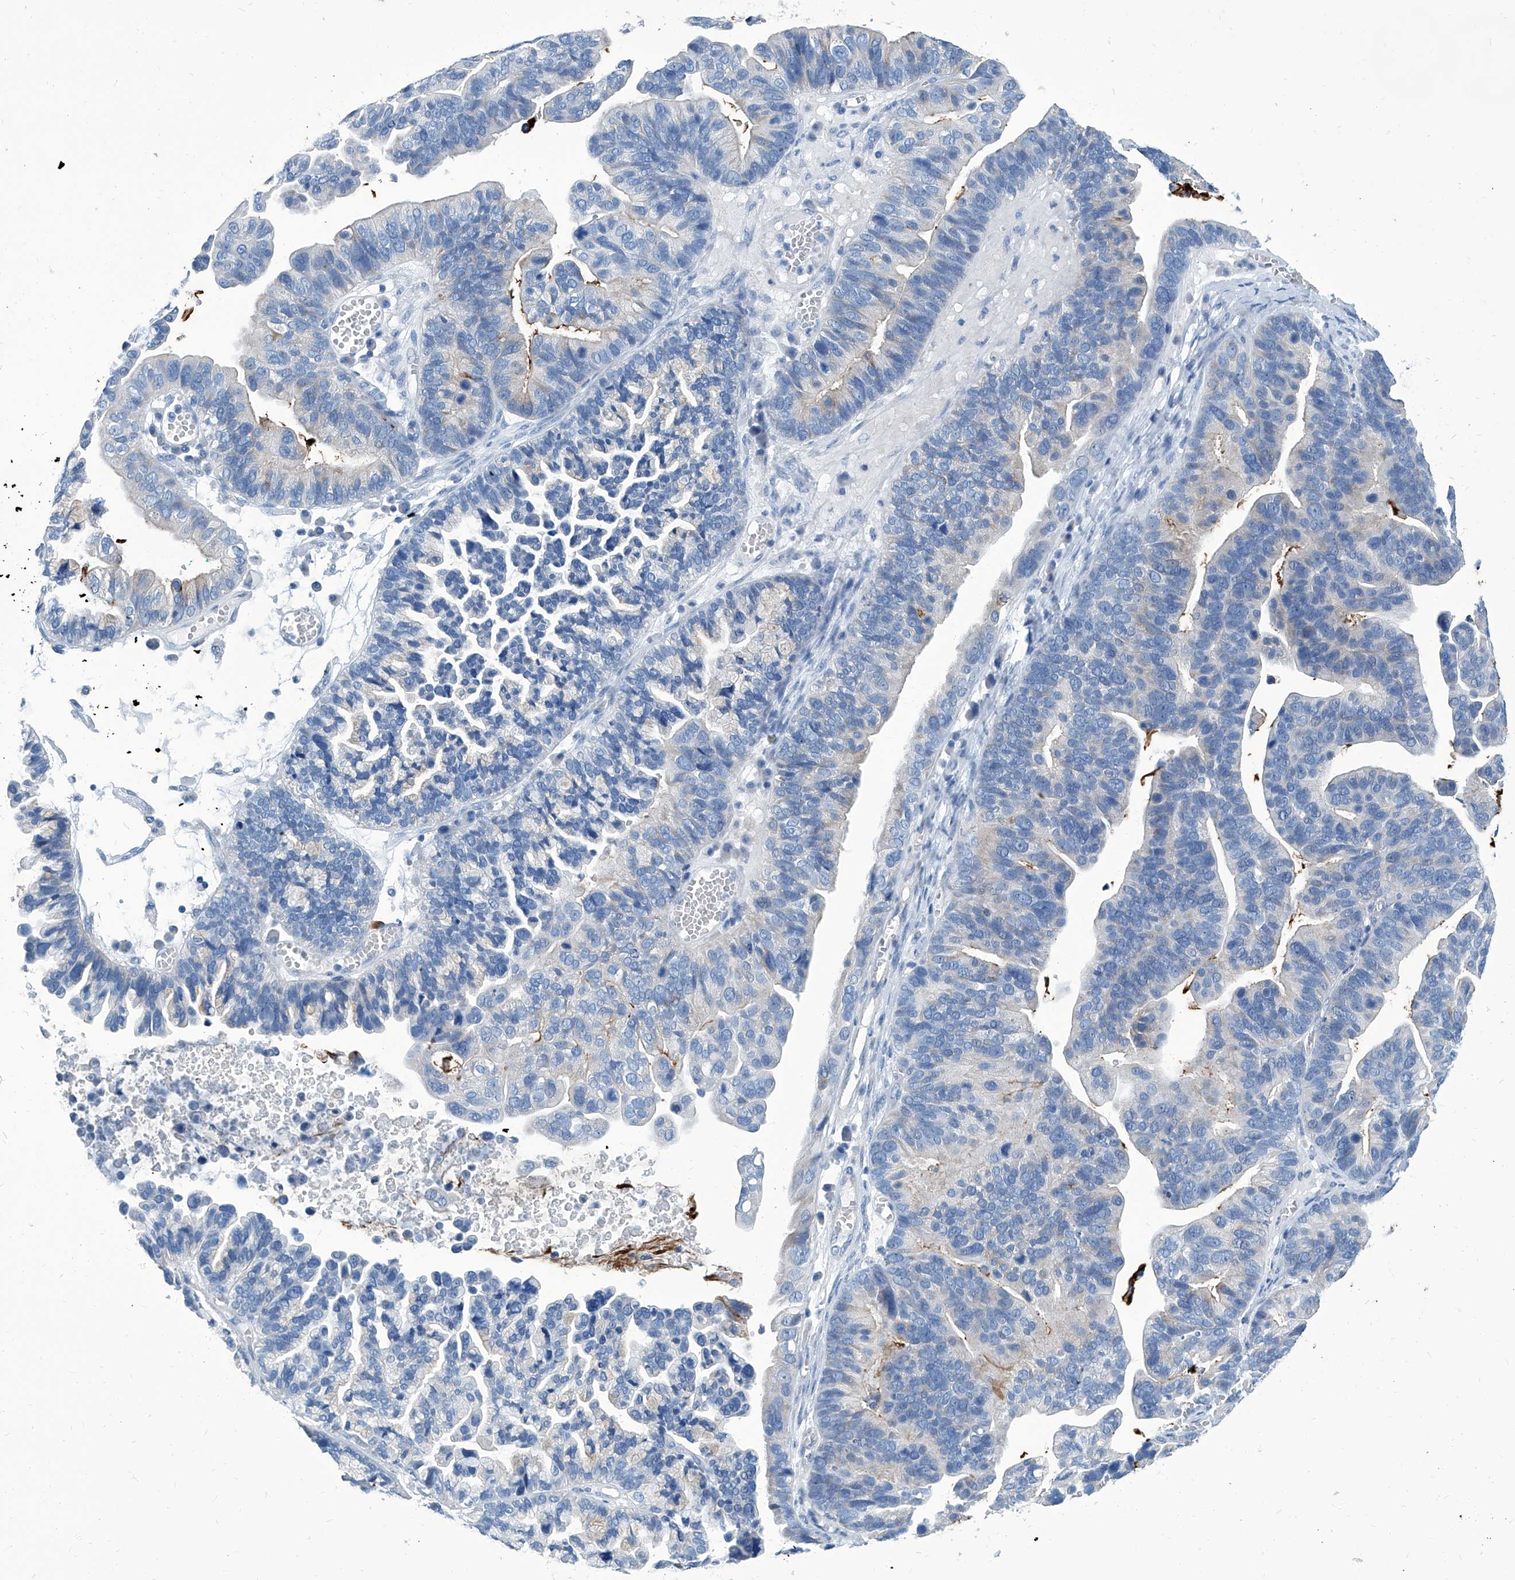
{"staining": {"intensity": "negative", "quantity": "none", "location": "none"}, "tissue": "ovarian cancer", "cell_type": "Tumor cells", "image_type": "cancer", "snomed": [{"axis": "morphology", "description": "Cystadenocarcinoma, serous, NOS"}, {"axis": "topography", "description": "Ovary"}], "caption": "An image of ovarian serous cystadenocarcinoma stained for a protein exhibits no brown staining in tumor cells.", "gene": "ZNF519", "patient": {"sex": "female", "age": 56}}